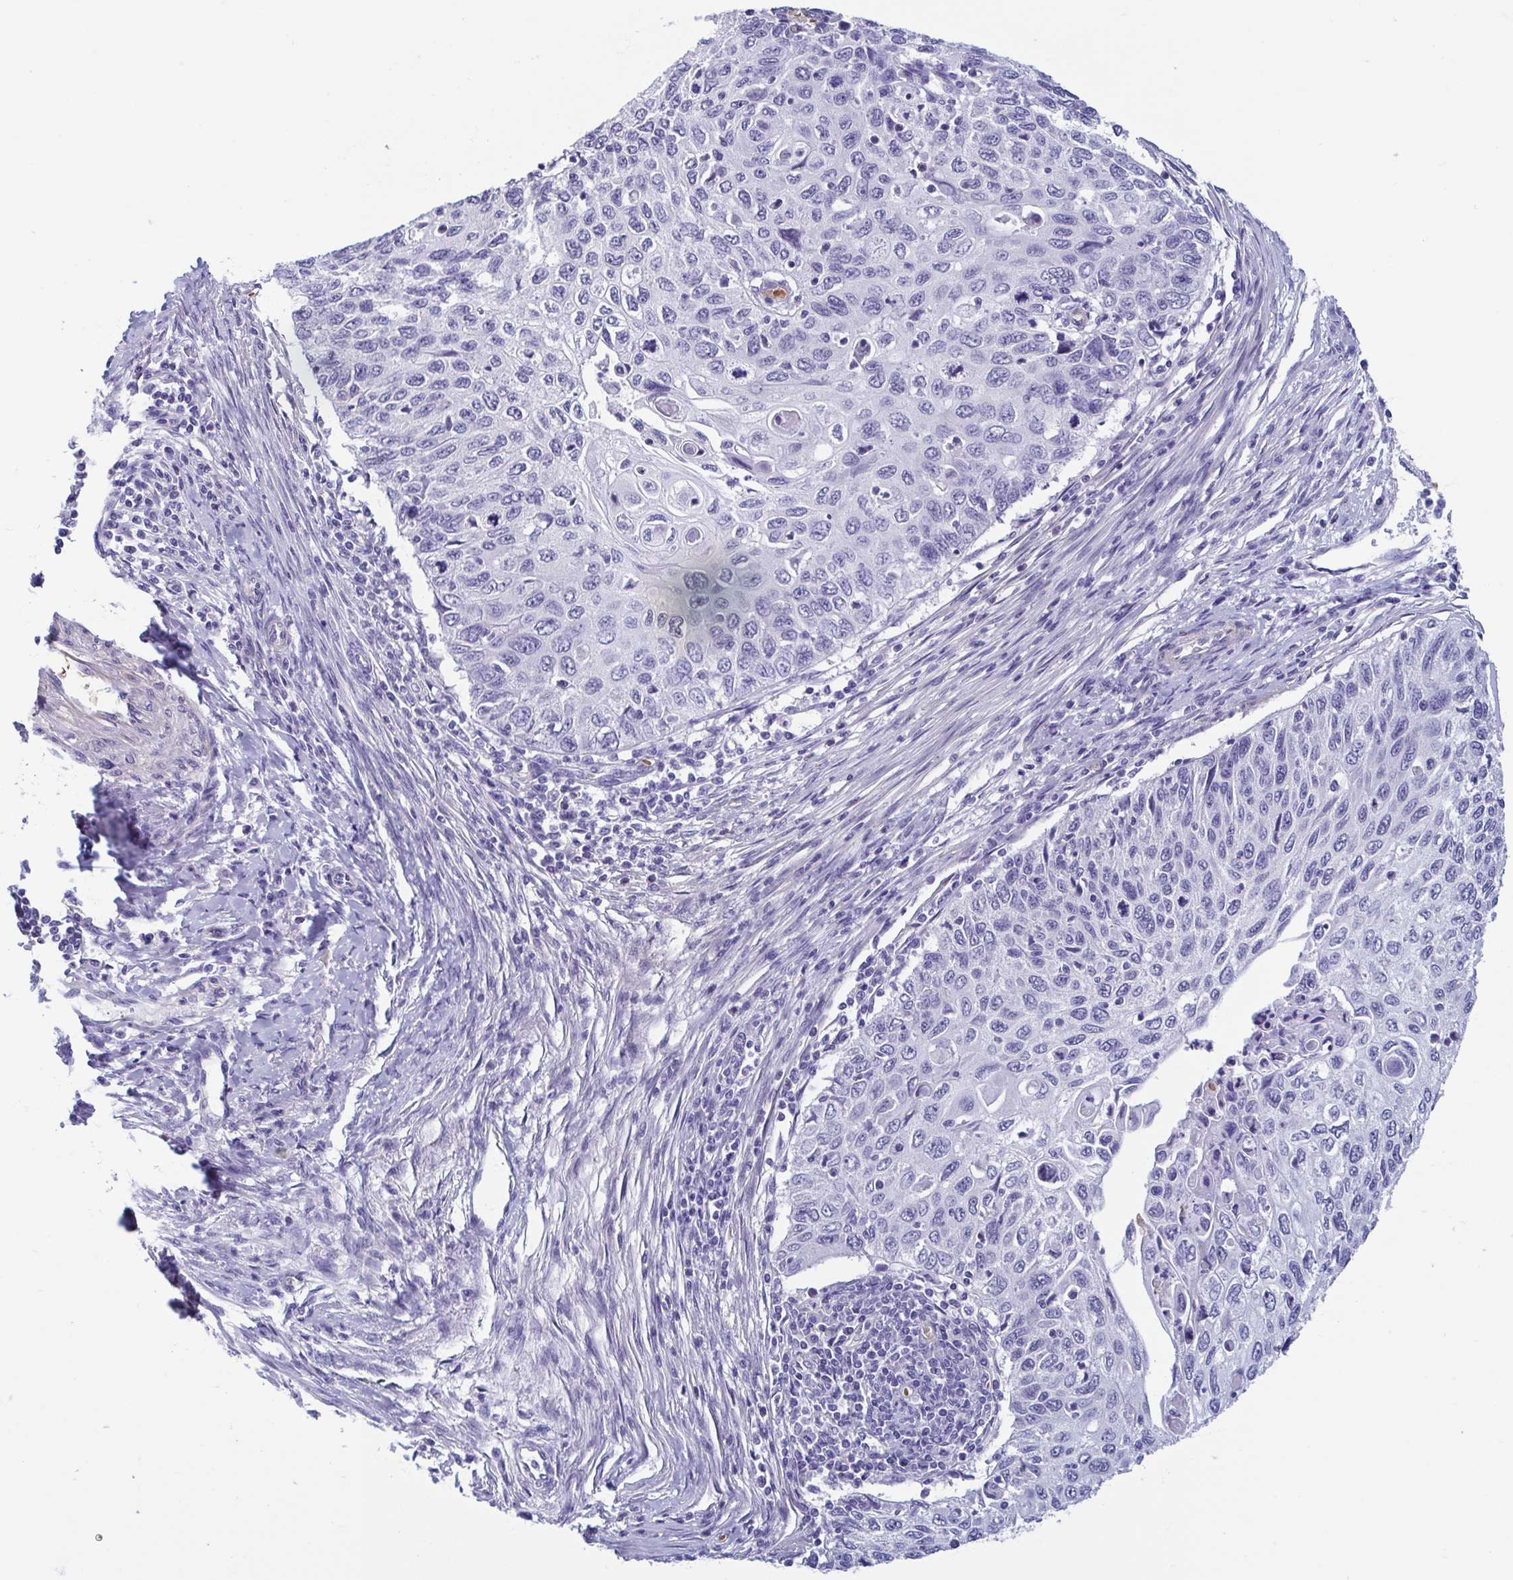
{"staining": {"intensity": "negative", "quantity": "none", "location": "none"}, "tissue": "cervical cancer", "cell_type": "Tumor cells", "image_type": "cancer", "snomed": [{"axis": "morphology", "description": "Squamous cell carcinoma, NOS"}, {"axis": "topography", "description": "Cervix"}], "caption": "An immunohistochemistry image of cervical cancer is shown. There is no staining in tumor cells of cervical cancer.", "gene": "MORC4", "patient": {"sex": "female", "age": 70}}